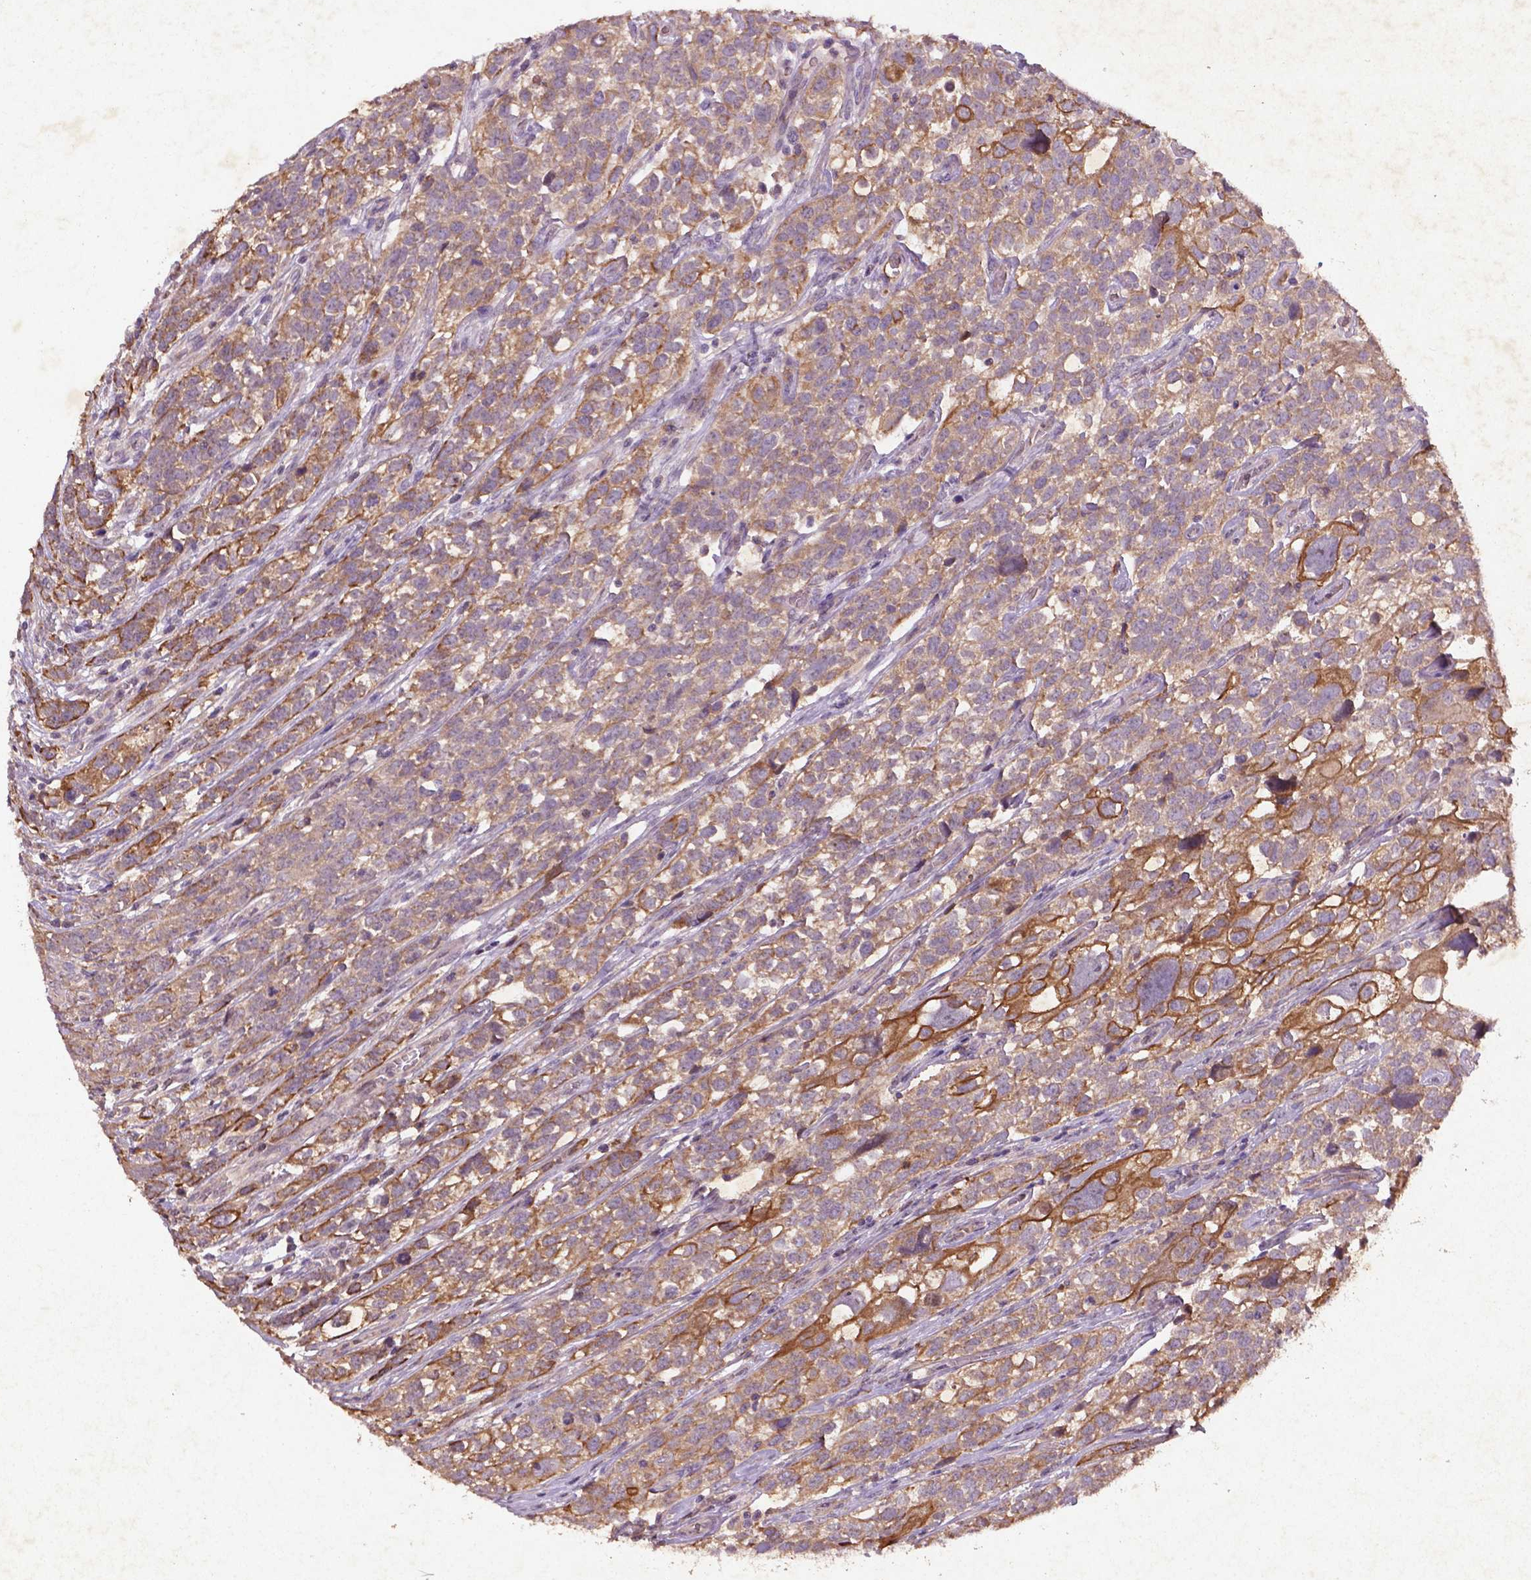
{"staining": {"intensity": "strong", "quantity": ">75%", "location": "cytoplasmic/membranous"}, "tissue": "urothelial cancer", "cell_type": "Tumor cells", "image_type": "cancer", "snomed": [{"axis": "morphology", "description": "Urothelial carcinoma, High grade"}, {"axis": "topography", "description": "Urinary bladder"}], "caption": "Brown immunohistochemical staining in urothelial carcinoma (high-grade) displays strong cytoplasmic/membranous expression in approximately >75% of tumor cells.", "gene": "COQ2", "patient": {"sex": "female", "age": 58}}